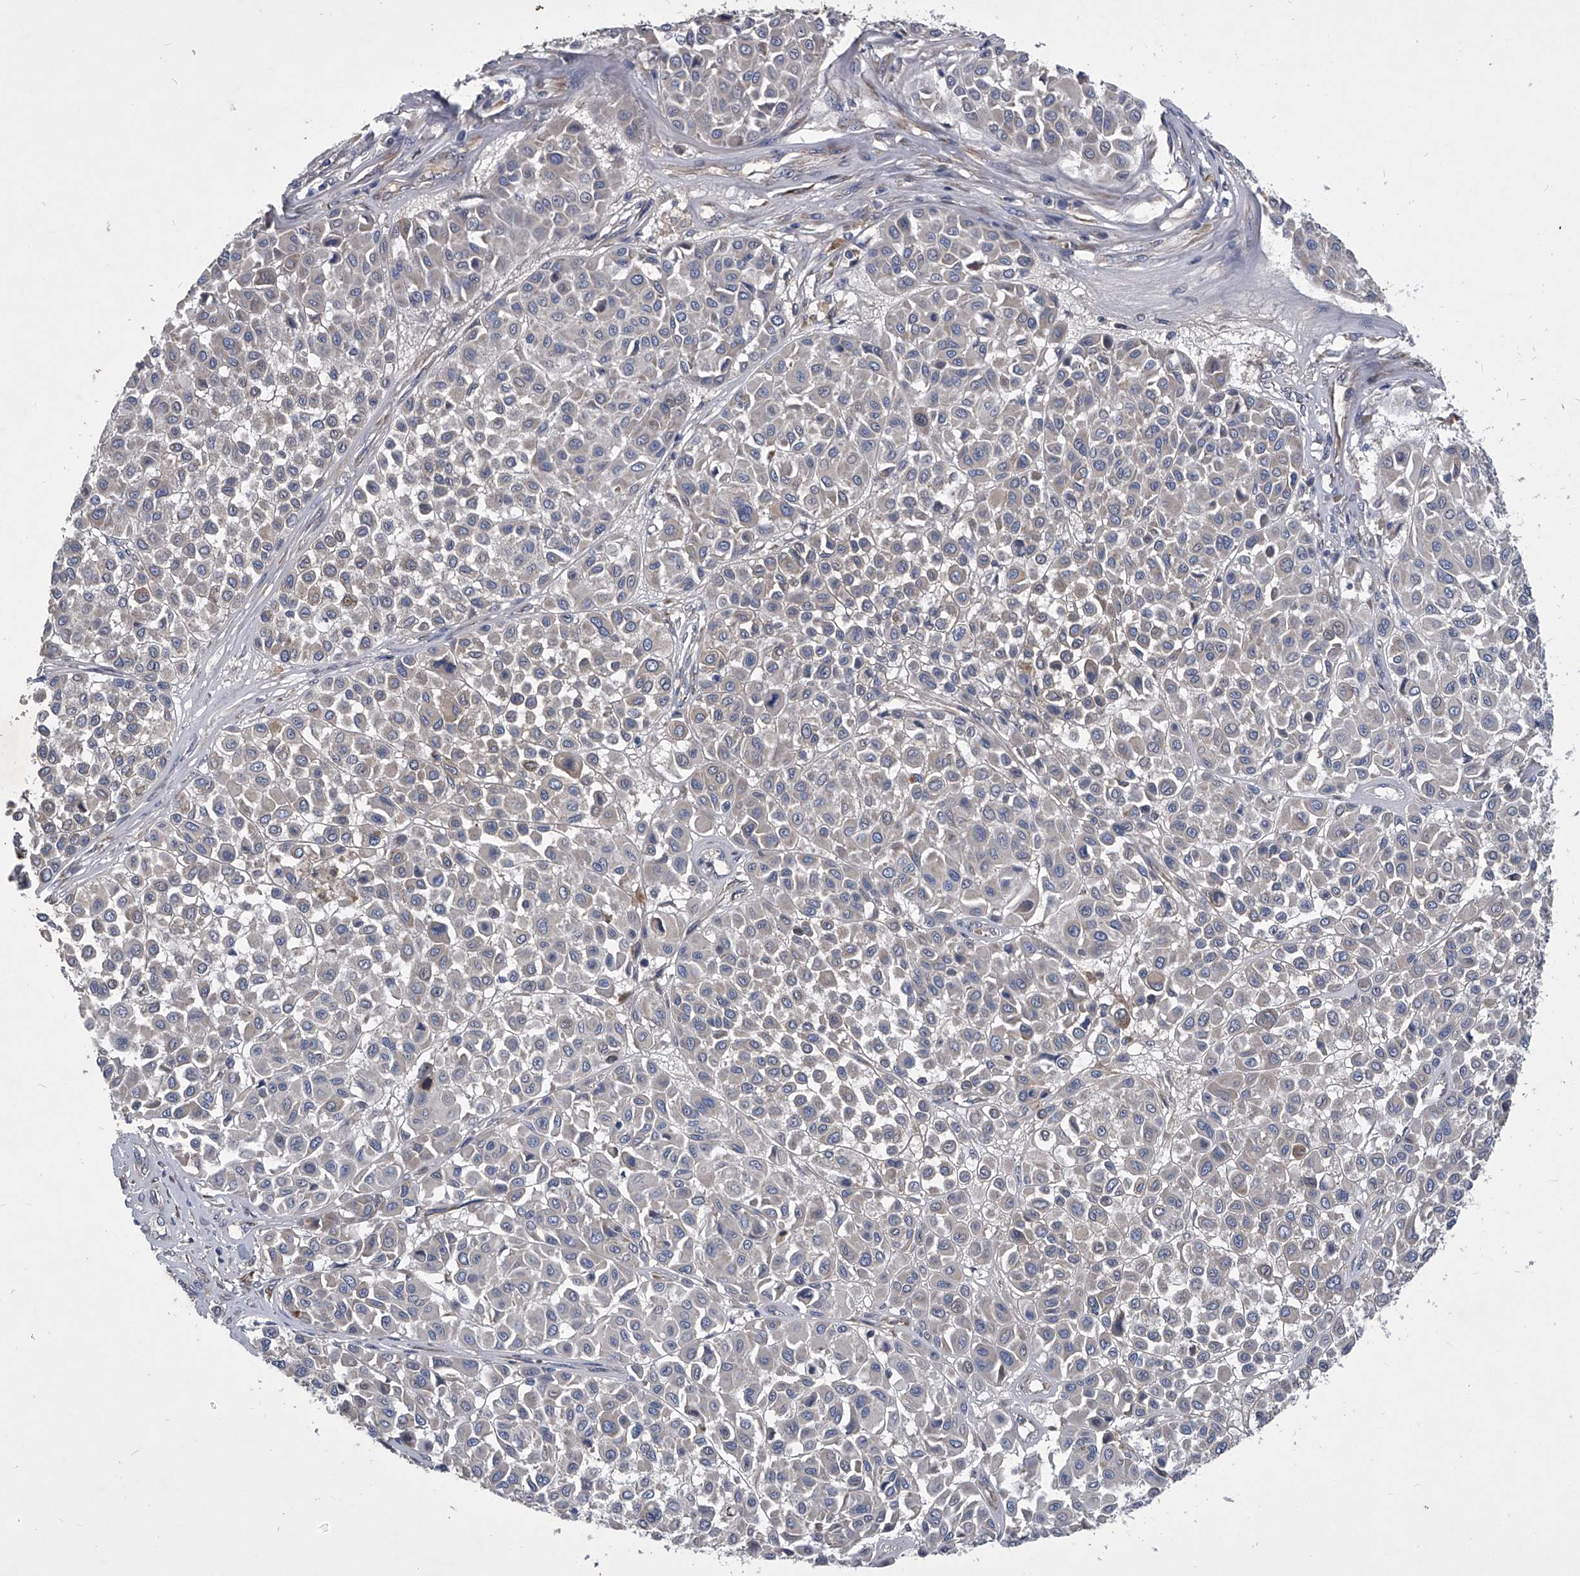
{"staining": {"intensity": "negative", "quantity": "none", "location": "none"}, "tissue": "melanoma", "cell_type": "Tumor cells", "image_type": "cancer", "snomed": [{"axis": "morphology", "description": "Malignant melanoma, Metastatic site"}, {"axis": "topography", "description": "Soft tissue"}], "caption": "The IHC image has no significant expression in tumor cells of malignant melanoma (metastatic site) tissue.", "gene": "CCR4", "patient": {"sex": "male", "age": 41}}